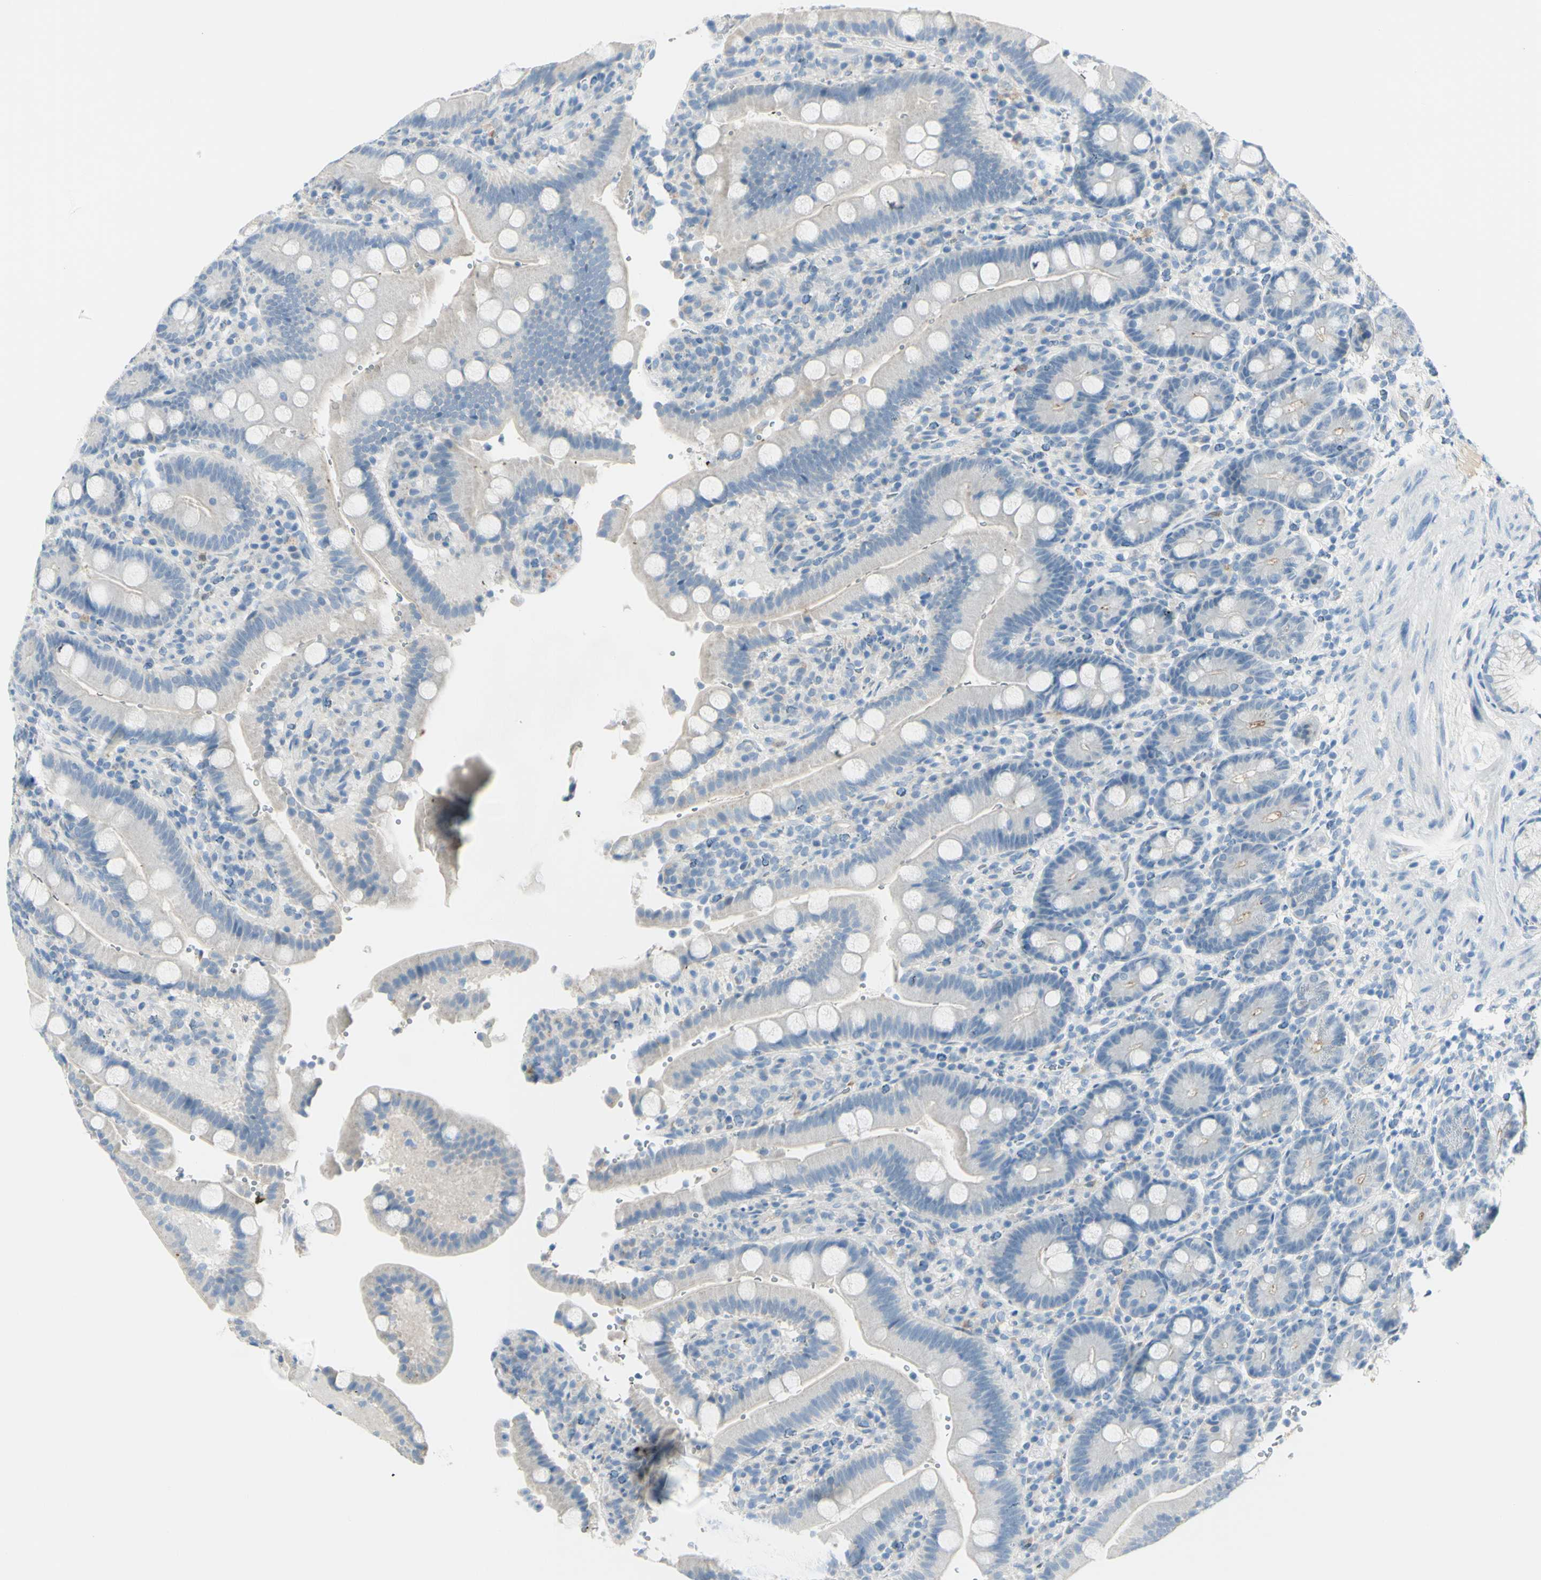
{"staining": {"intensity": "negative", "quantity": "none", "location": "none"}, "tissue": "duodenum", "cell_type": "Glandular cells", "image_type": "normal", "snomed": [{"axis": "morphology", "description": "Normal tissue, NOS"}, {"axis": "topography", "description": "Small intestine, NOS"}], "caption": "This histopathology image is of normal duodenum stained with immunohistochemistry (IHC) to label a protein in brown with the nuclei are counter-stained blue. There is no staining in glandular cells. The staining was performed using DAB to visualize the protein expression in brown, while the nuclei were stained in blue with hematoxylin (Magnification: 20x).", "gene": "ZNF557", "patient": {"sex": "female", "age": 71}}